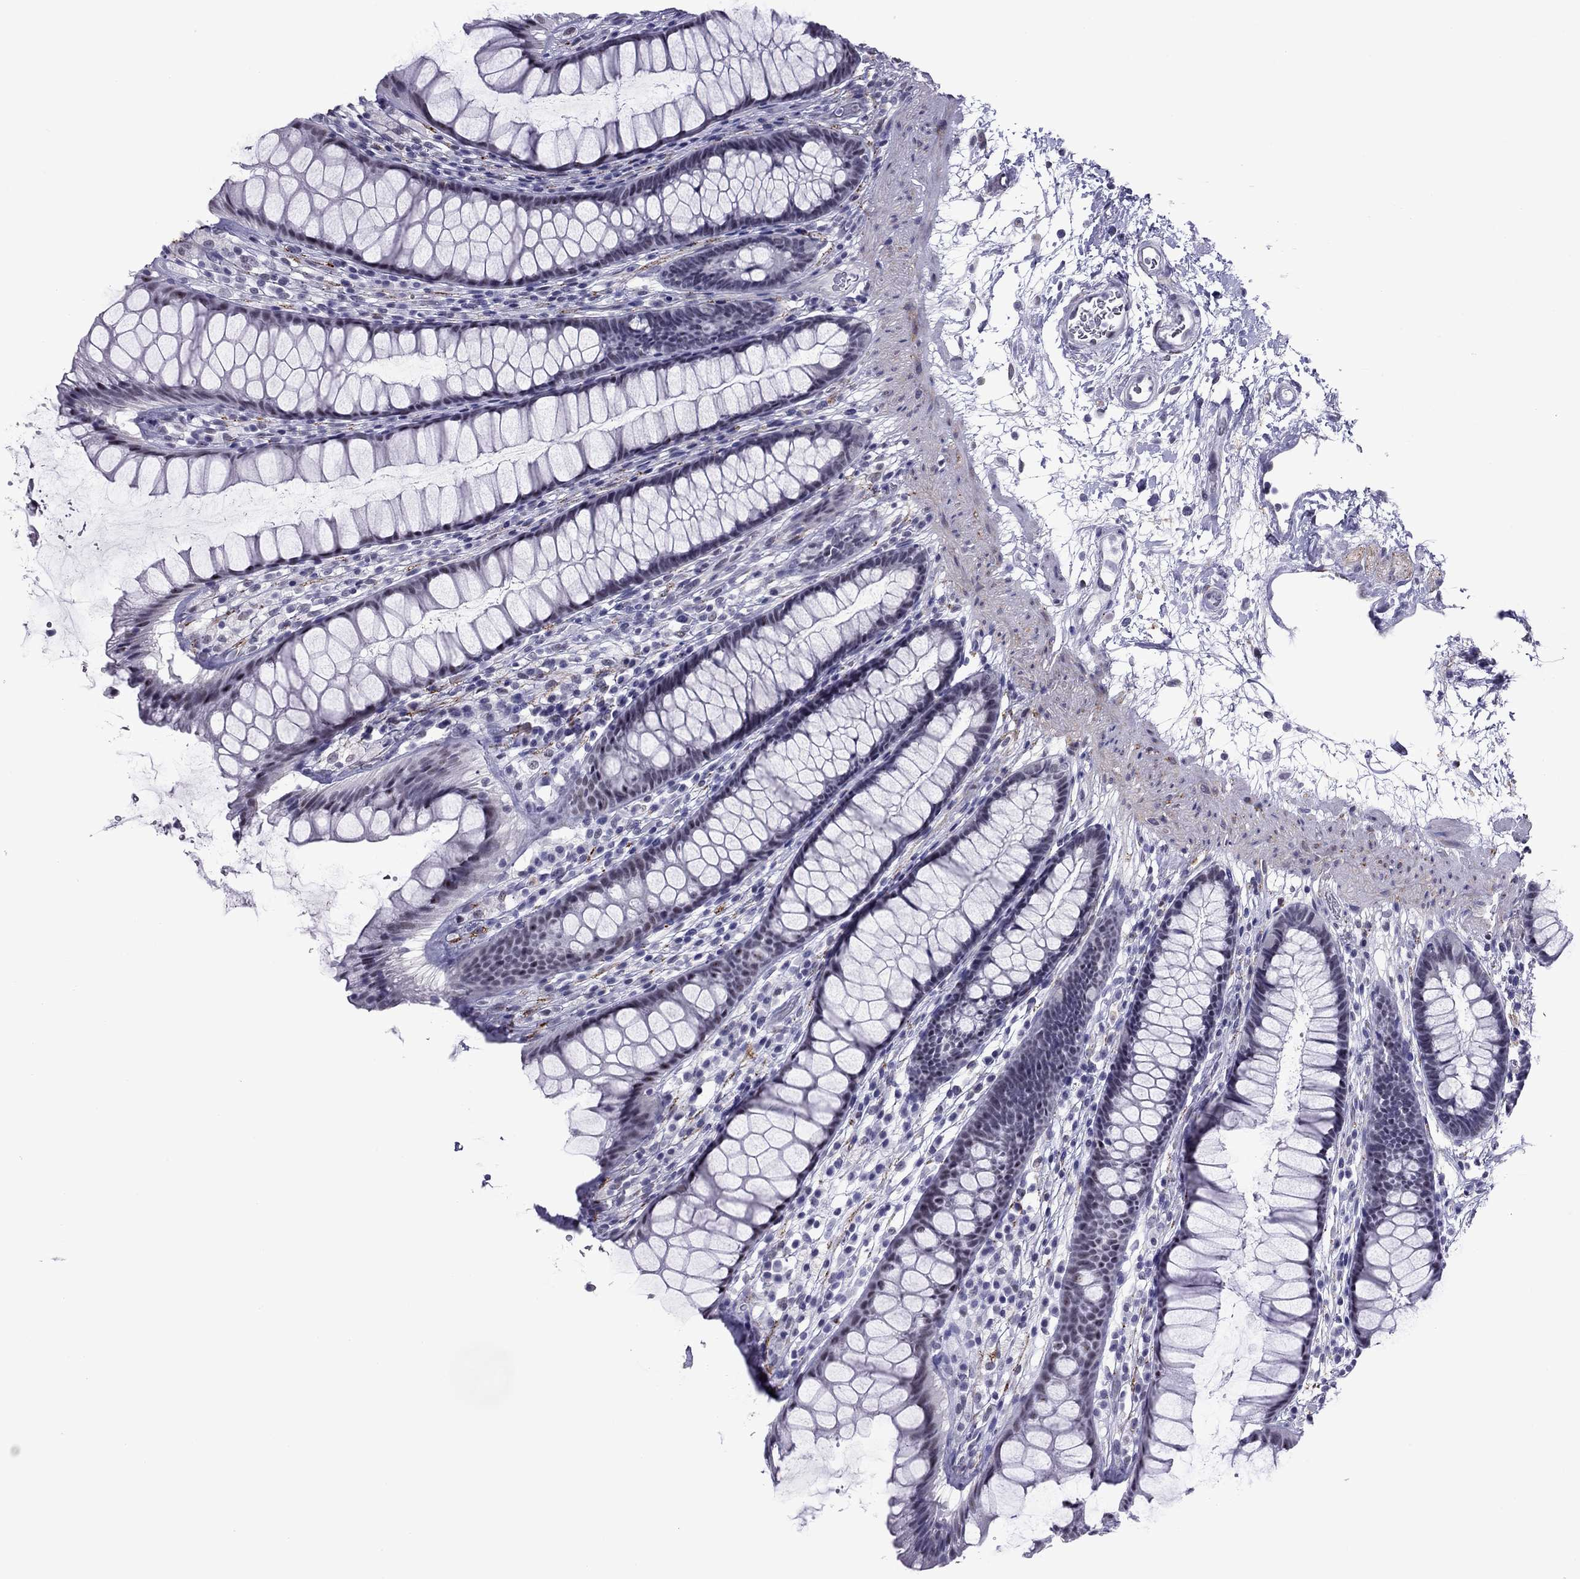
{"staining": {"intensity": "negative", "quantity": "none", "location": "none"}, "tissue": "rectum", "cell_type": "Glandular cells", "image_type": "normal", "snomed": [{"axis": "morphology", "description": "Normal tissue, NOS"}, {"axis": "topography", "description": "Rectum"}], "caption": "This is an immunohistochemistry (IHC) histopathology image of normal rectum. There is no expression in glandular cells.", "gene": "ZNF646", "patient": {"sex": "male", "age": 72}}